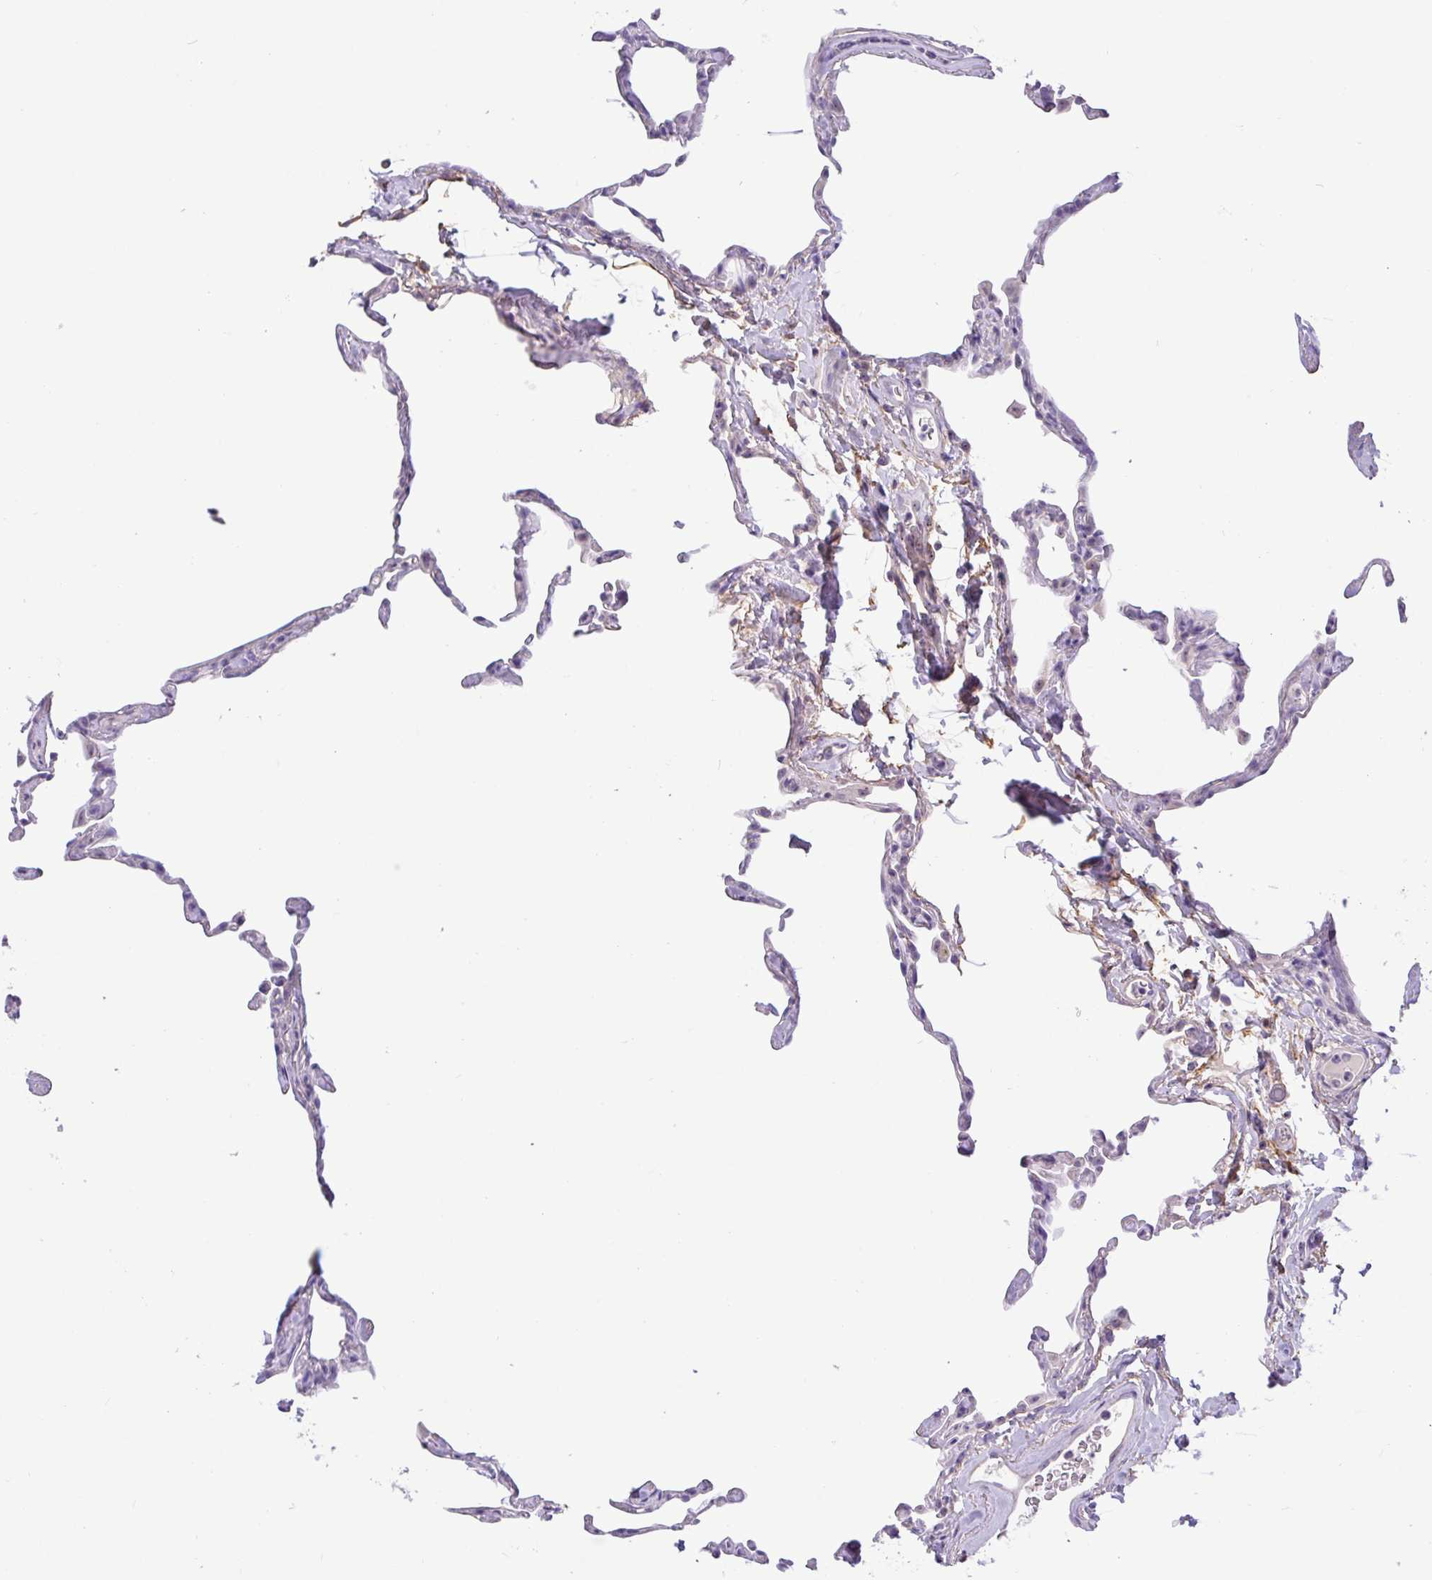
{"staining": {"intensity": "negative", "quantity": "none", "location": "none"}, "tissue": "lung", "cell_type": "Alveolar cells", "image_type": "normal", "snomed": [{"axis": "morphology", "description": "Normal tissue, NOS"}, {"axis": "topography", "description": "Lung"}], "caption": "A high-resolution photomicrograph shows immunohistochemistry (IHC) staining of unremarkable lung, which demonstrates no significant expression in alveolar cells. (Brightfield microscopy of DAB (3,3'-diaminobenzidine) IHC at high magnification).", "gene": "MXRA8", "patient": {"sex": "male", "age": 65}}